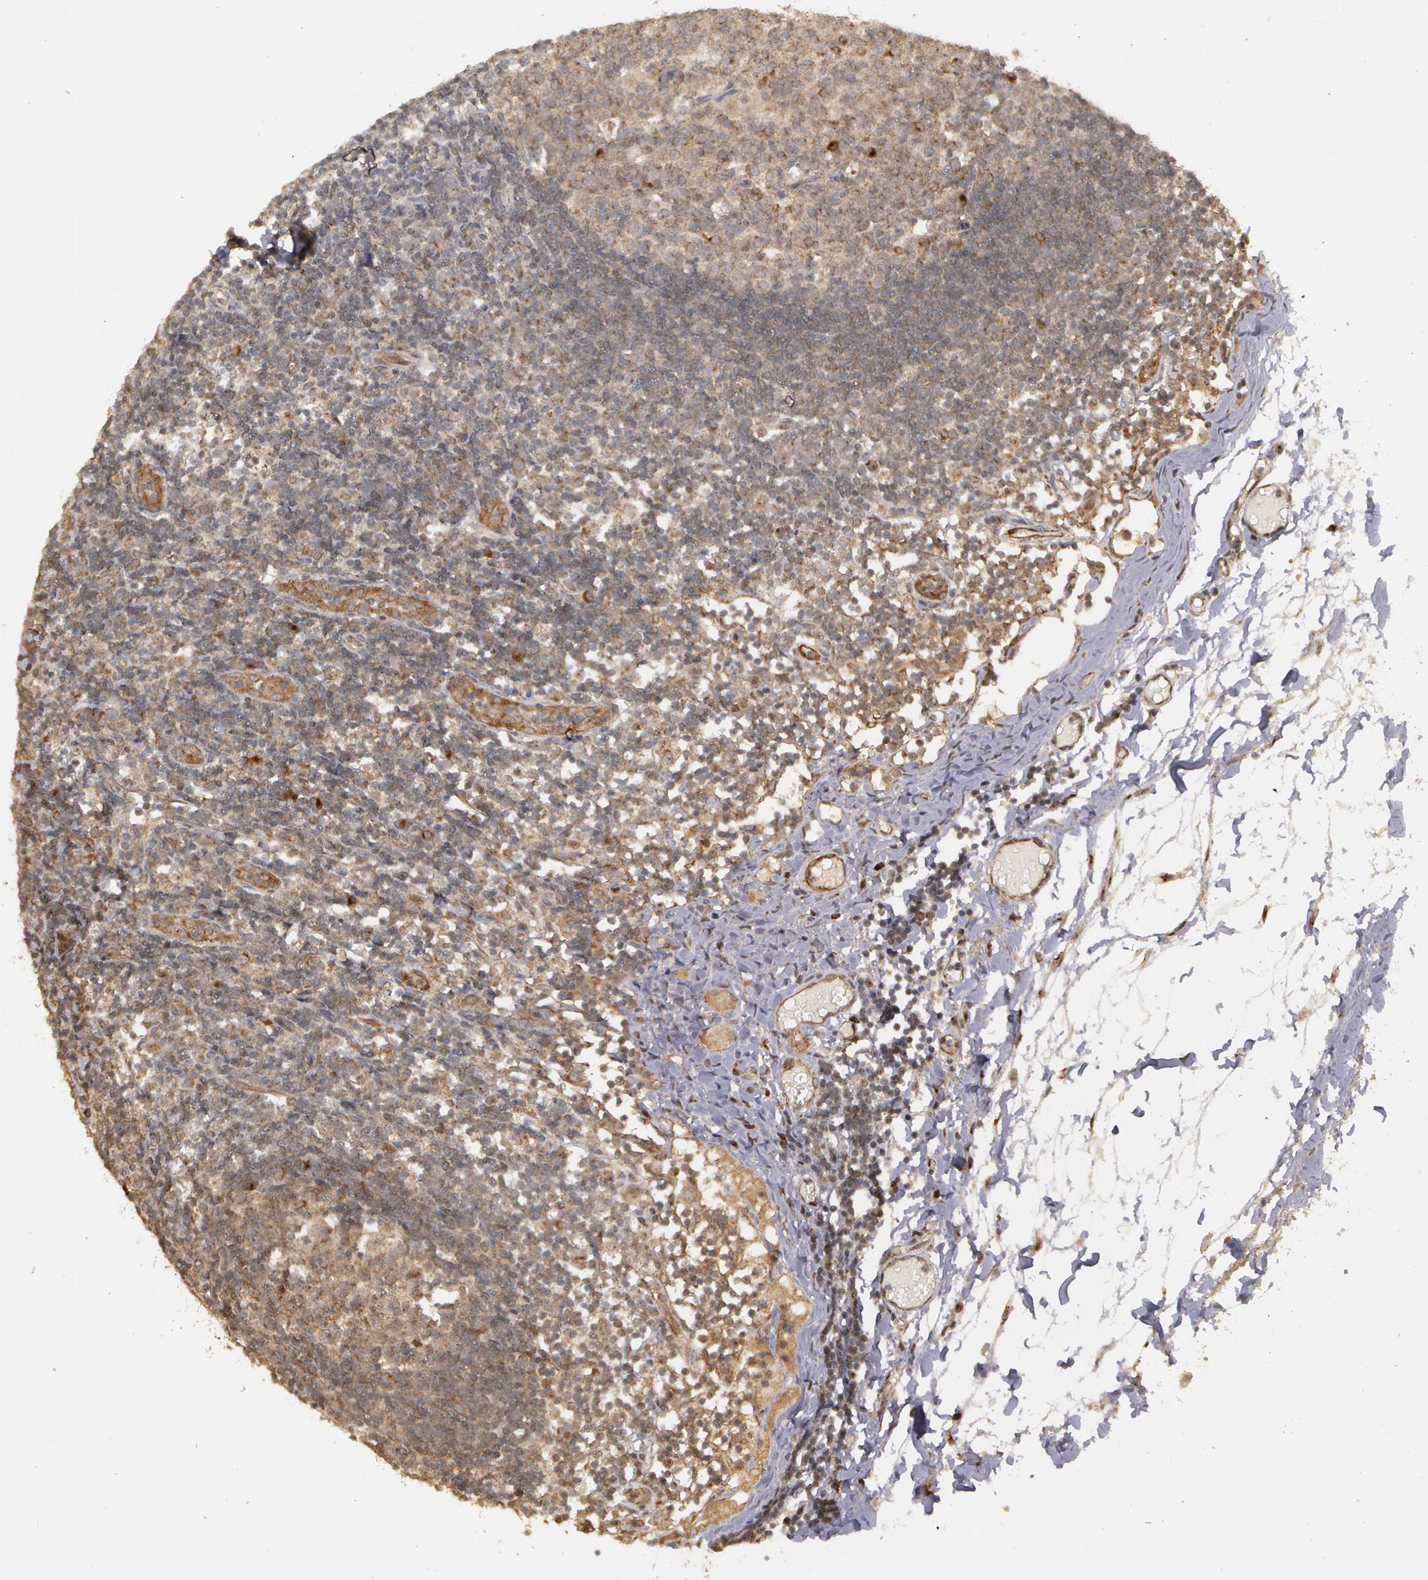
{"staining": {"intensity": "moderate", "quantity": ">75%", "location": "cytoplasmic/membranous"}, "tissue": "lymph node", "cell_type": "Germinal center cells", "image_type": "normal", "snomed": [{"axis": "morphology", "description": "Normal tissue, NOS"}, {"axis": "morphology", "description": "Inflammation, NOS"}, {"axis": "topography", "description": "Lymph node"}, {"axis": "topography", "description": "Salivary gland"}], "caption": "A photomicrograph showing moderate cytoplasmic/membranous expression in approximately >75% of germinal center cells in unremarkable lymph node, as visualized by brown immunohistochemical staining.", "gene": "STX5", "patient": {"sex": "male", "age": 3}}